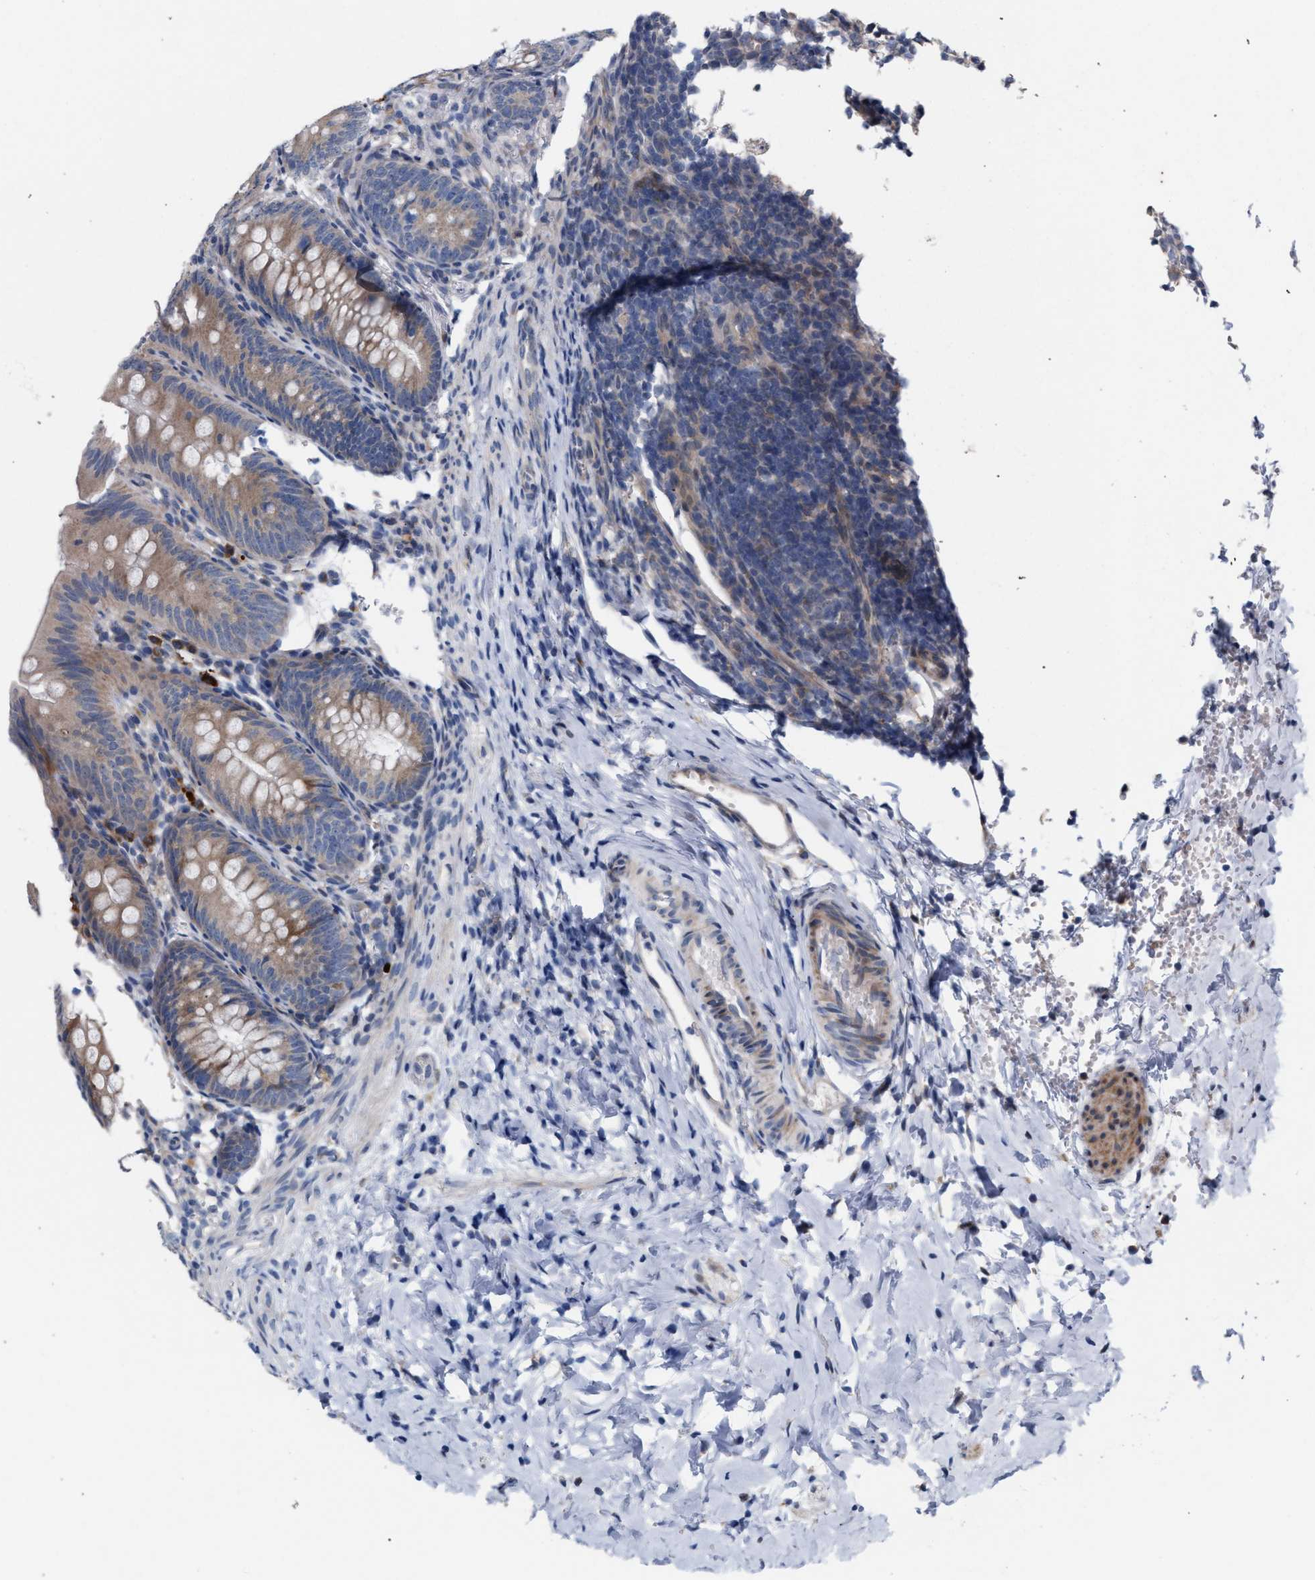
{"staining": {"intensity": "weak", "quantity": ">75%", "location": "cytoplasmic/membranous"}, "tissue": "appendix", "cell_type": "Glandular cells", "image_type": "normal", "snomed": [{"axis": "morphology", "description": "Normal tissue, NOS"}, {"axis": "topography", "description": "Appendix"}], "caption": "DAB immunohistochemical staining of benign appendix reveals weak cytoplasmic/membranous protein expression in approximately >75% of glandular cells. (DAB (3,3'-diaminobenzidine) IHC, brown staining for protein, blue staining for nuclei).", "gene": "RNF135", "patient": {"sex": "male", "age": 1}}